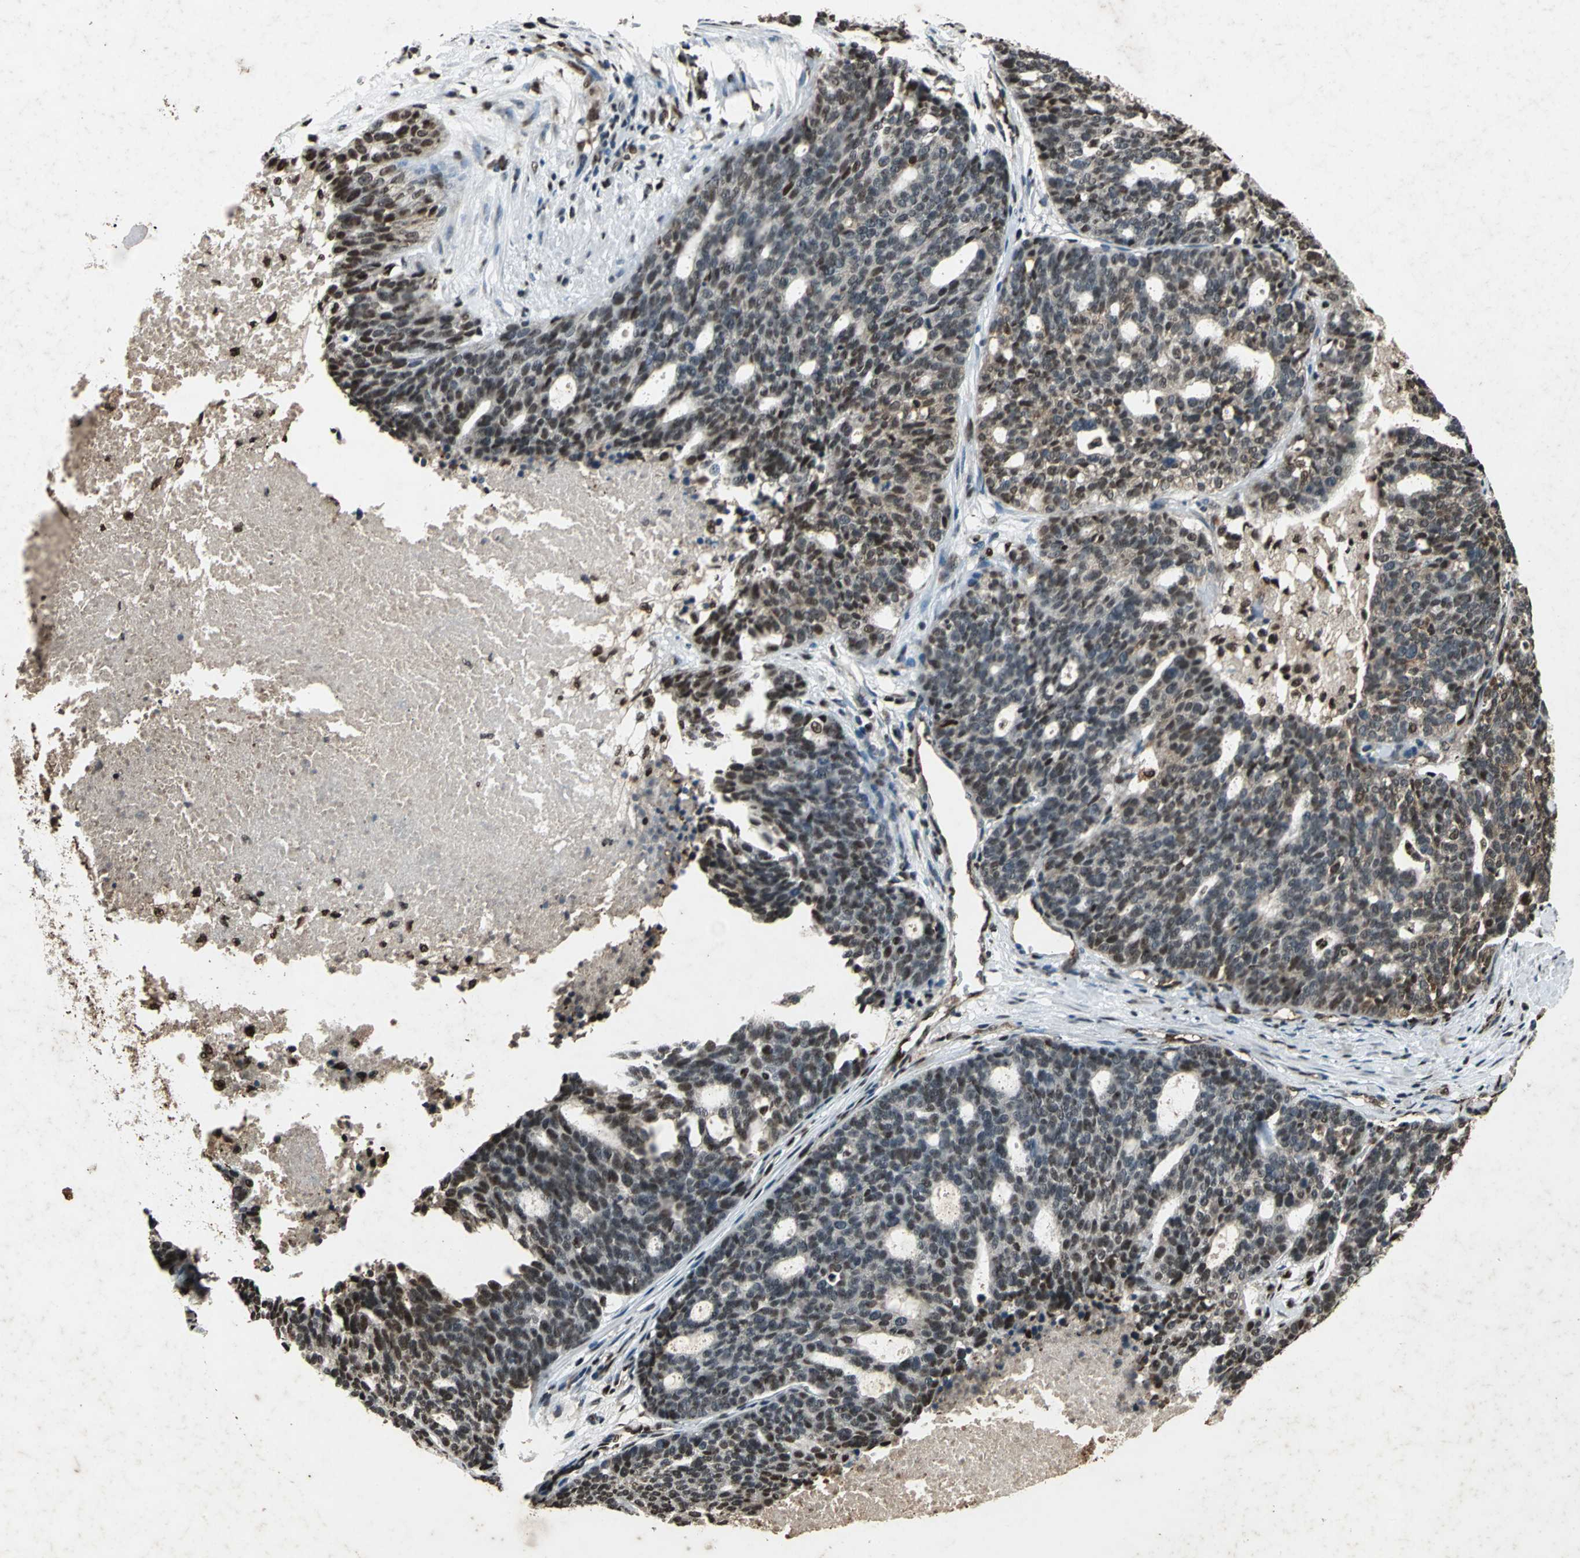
{"staining": {"intensity": "strong", "quantity": "25%-75%", "location": "nuclear"}, "tissue": "ovarian cancer", "cell_type": "Tumor cells", "image_type": "cancer", "snomed": [{"axis": "morphology", "description": "Cystadenocarcinoma, serous, NOS"}, {"axis": "topography", "description": "Ovary"}], "caption": "Immunohistochemical staining of human ovarian cancer (serous cystadenocarcinoma) reveals strong nuclear protein staining in about 25%-75% of tumor cells.", "gene": "ANP32A", "patient": {"sex": "female", "age": 59}}